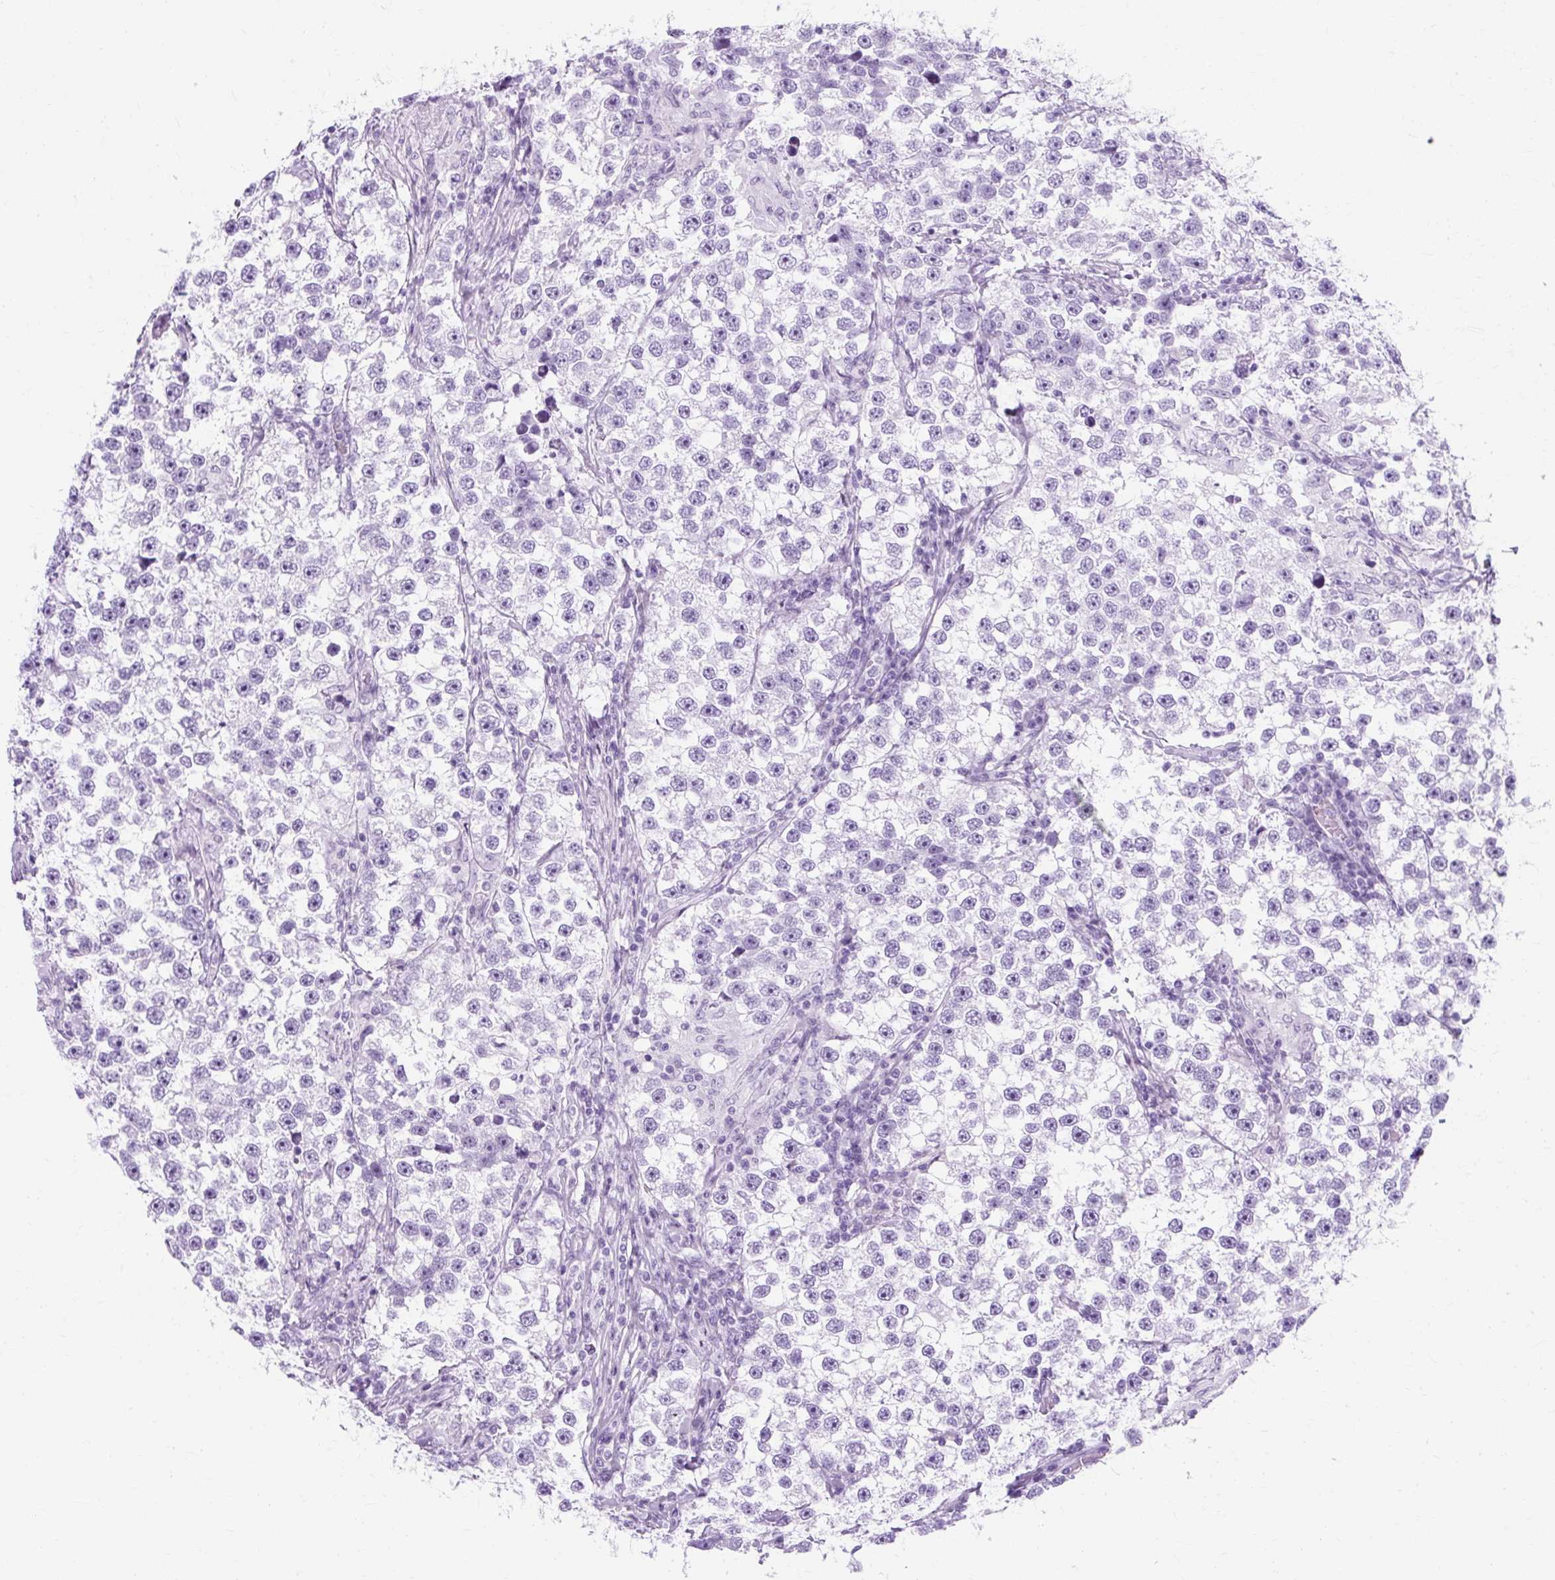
{"staining": {"intensity": "negative", "quantity": "none", "location": "none"}, "tissue": "testis cancer", "cell_type": "Tumor cells", "image_type": "cancer", "snomed": [{"axis": "morphology", "description": "Seminoma, NOS"}, {"axis": "topography", "description": "Testis"}], "caption": "Immunohistochemical staining of human seminoma (testis) demonstrates no significant staining in tumor cells. Nuclei are stained in blue.", "gene": "TMEM89", "patient": {"sex": "male", "age": 46}}